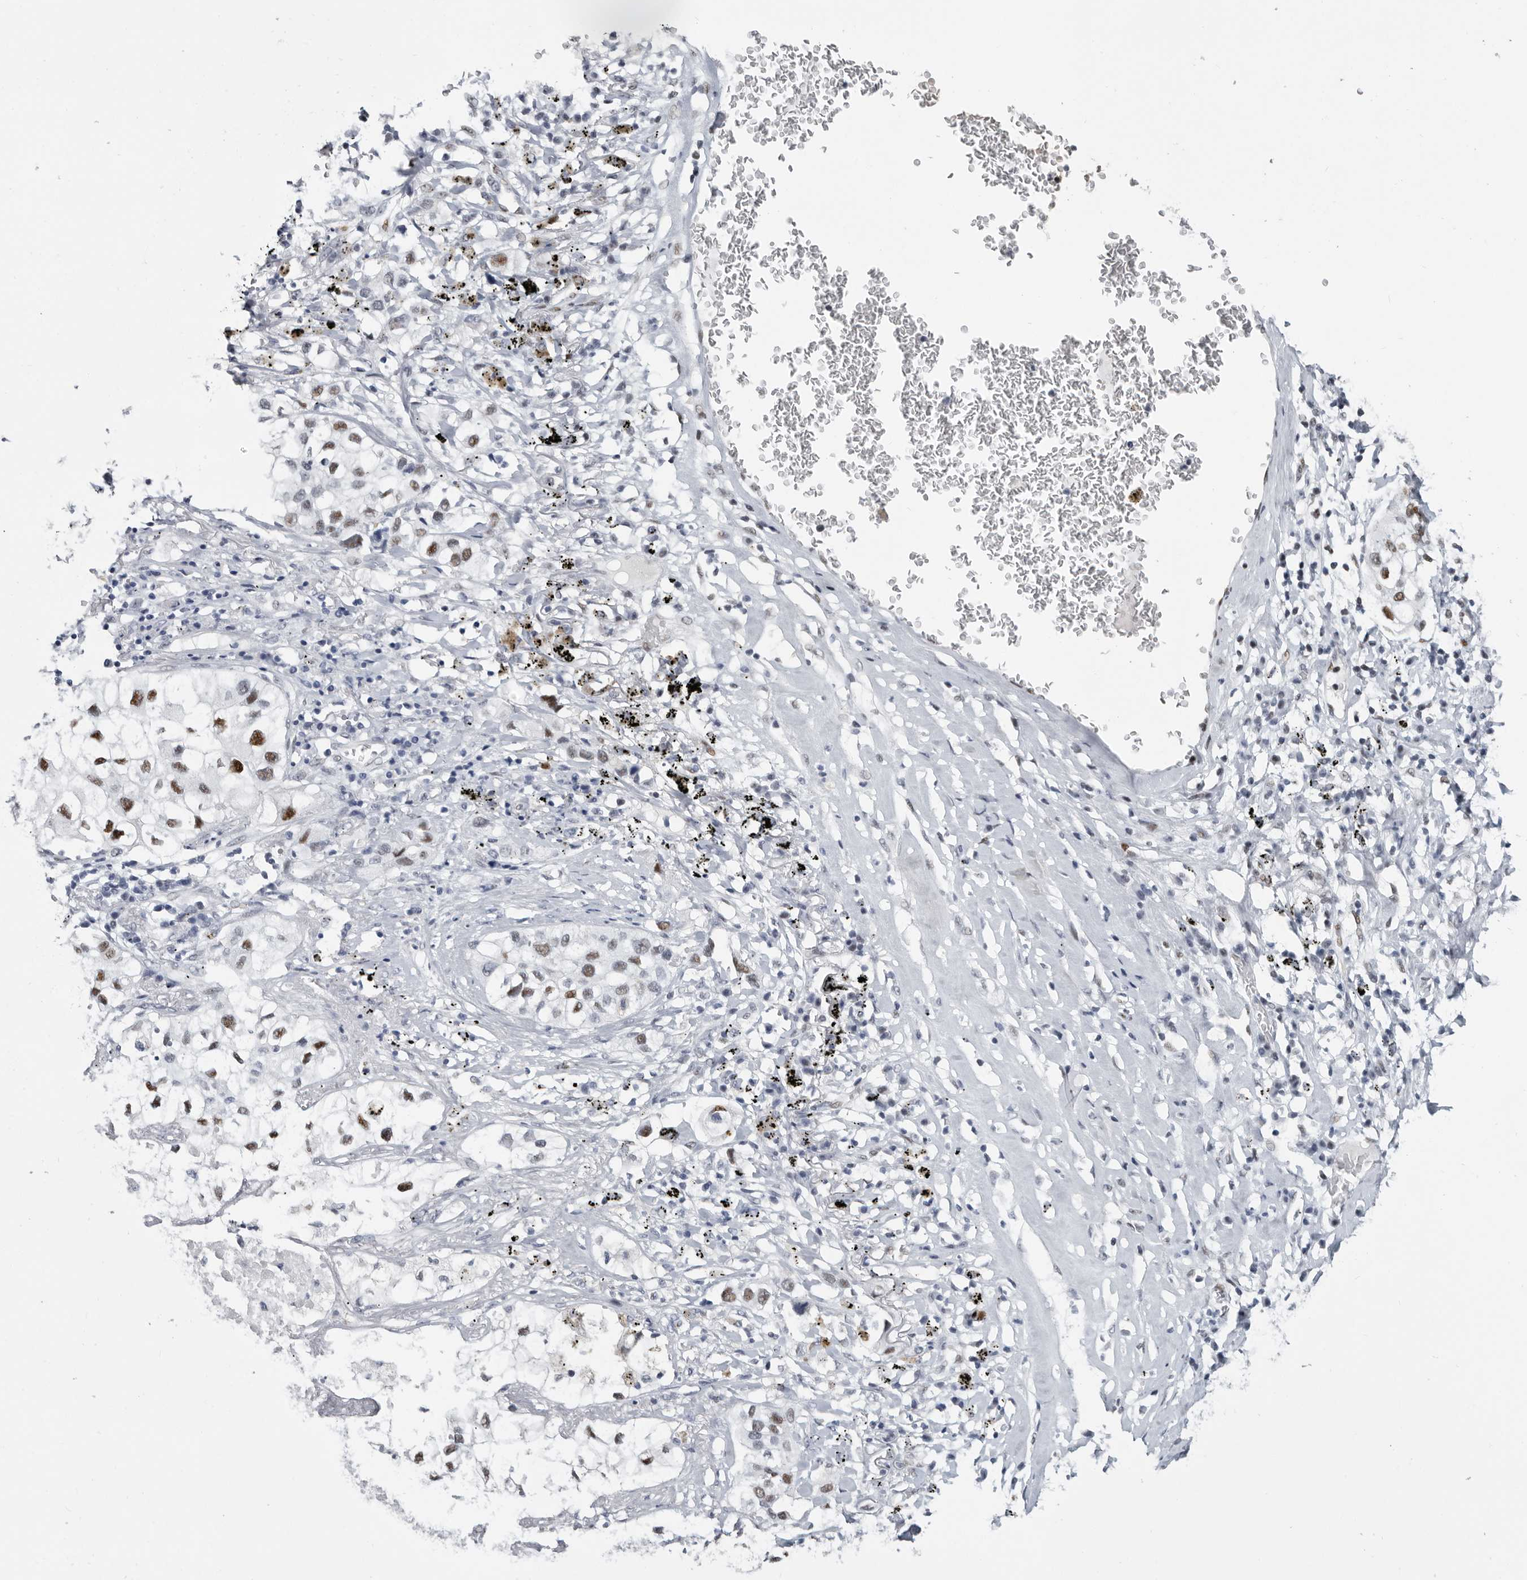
{"staining": {"intensity": "moderate", "quantity": "<25%", "location": "nuclear"}, "tissue": "lung cancer", "cell_type": "Tumor cells", "image_type": "cancer", "snomed": [{"axis": "morphology", "description": "Adenocarcinoma, NOS"}, {"axis": "topography", "description": "Lung"}], "caption": "Moderate nuclear staining for a protein is appreciated in about <25% of tumor cells of lung adenocarcinoma using immunohistochemistry.", "gene": "WRAP73", "patient": {"sex": "male", "age": 63}}